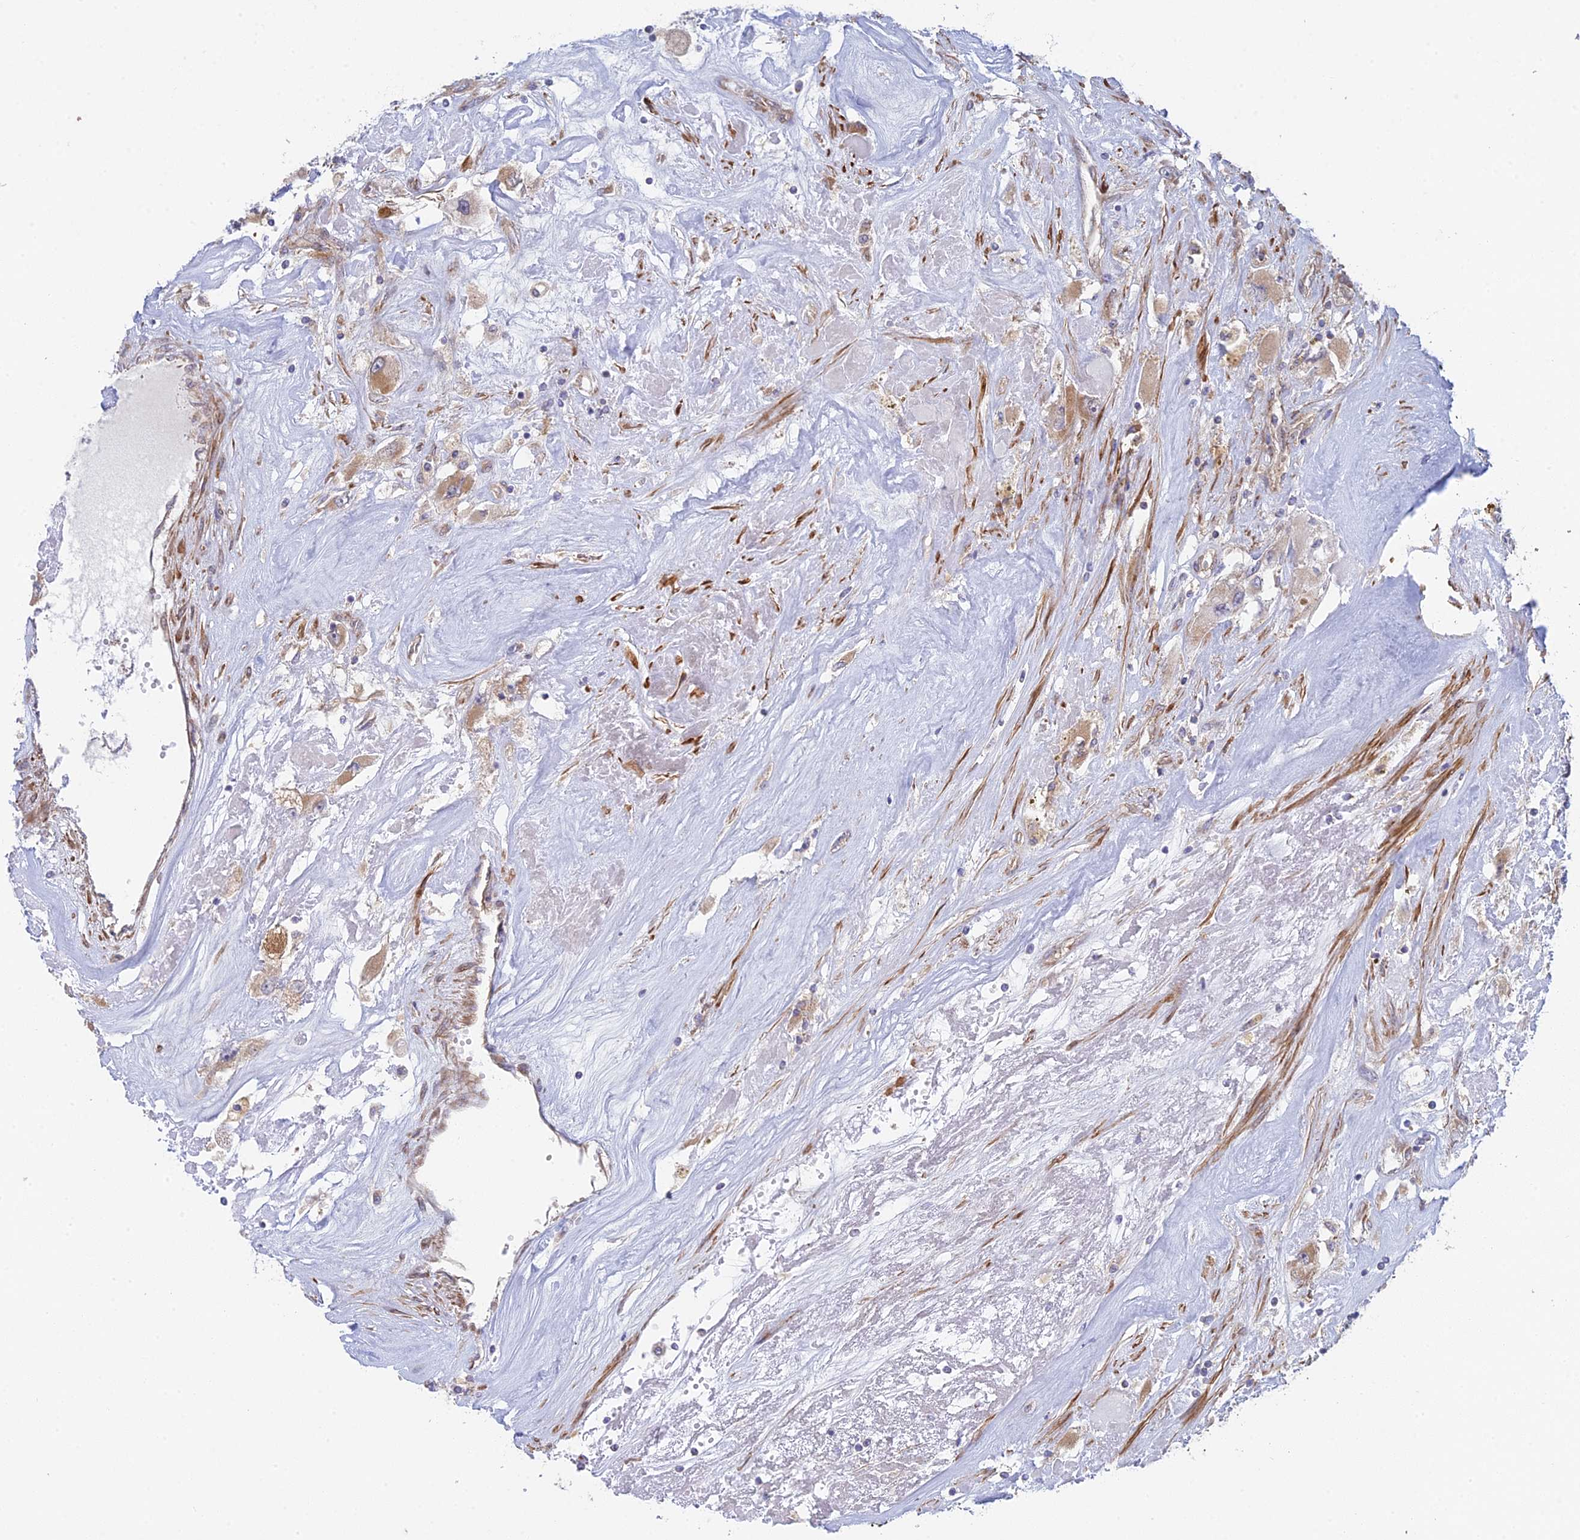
{"staining": {"intensity": "moderate", "quantity": ">75%", "location": "cytoplasmic/membranous"}, "tissue": "renal cancer", "cell_type": "Tumor cells", "image_type": "cancer", "snomed": [{"axis": "morphology", "description": "Adenocarcinoma, NOS"}, {"axis": "topography", "description": "Kidney"}], "caption": "Immunohistochemistry of human renal adenocarcinoma reveals medium levels of moderate cytoplasmic/membranous staining in about >75% of tumor cells. (Brightfield microscopy of DAB IHC at high magnification).", "gene": "INCA1", "patient": {"sex": "female", "age": 52}}